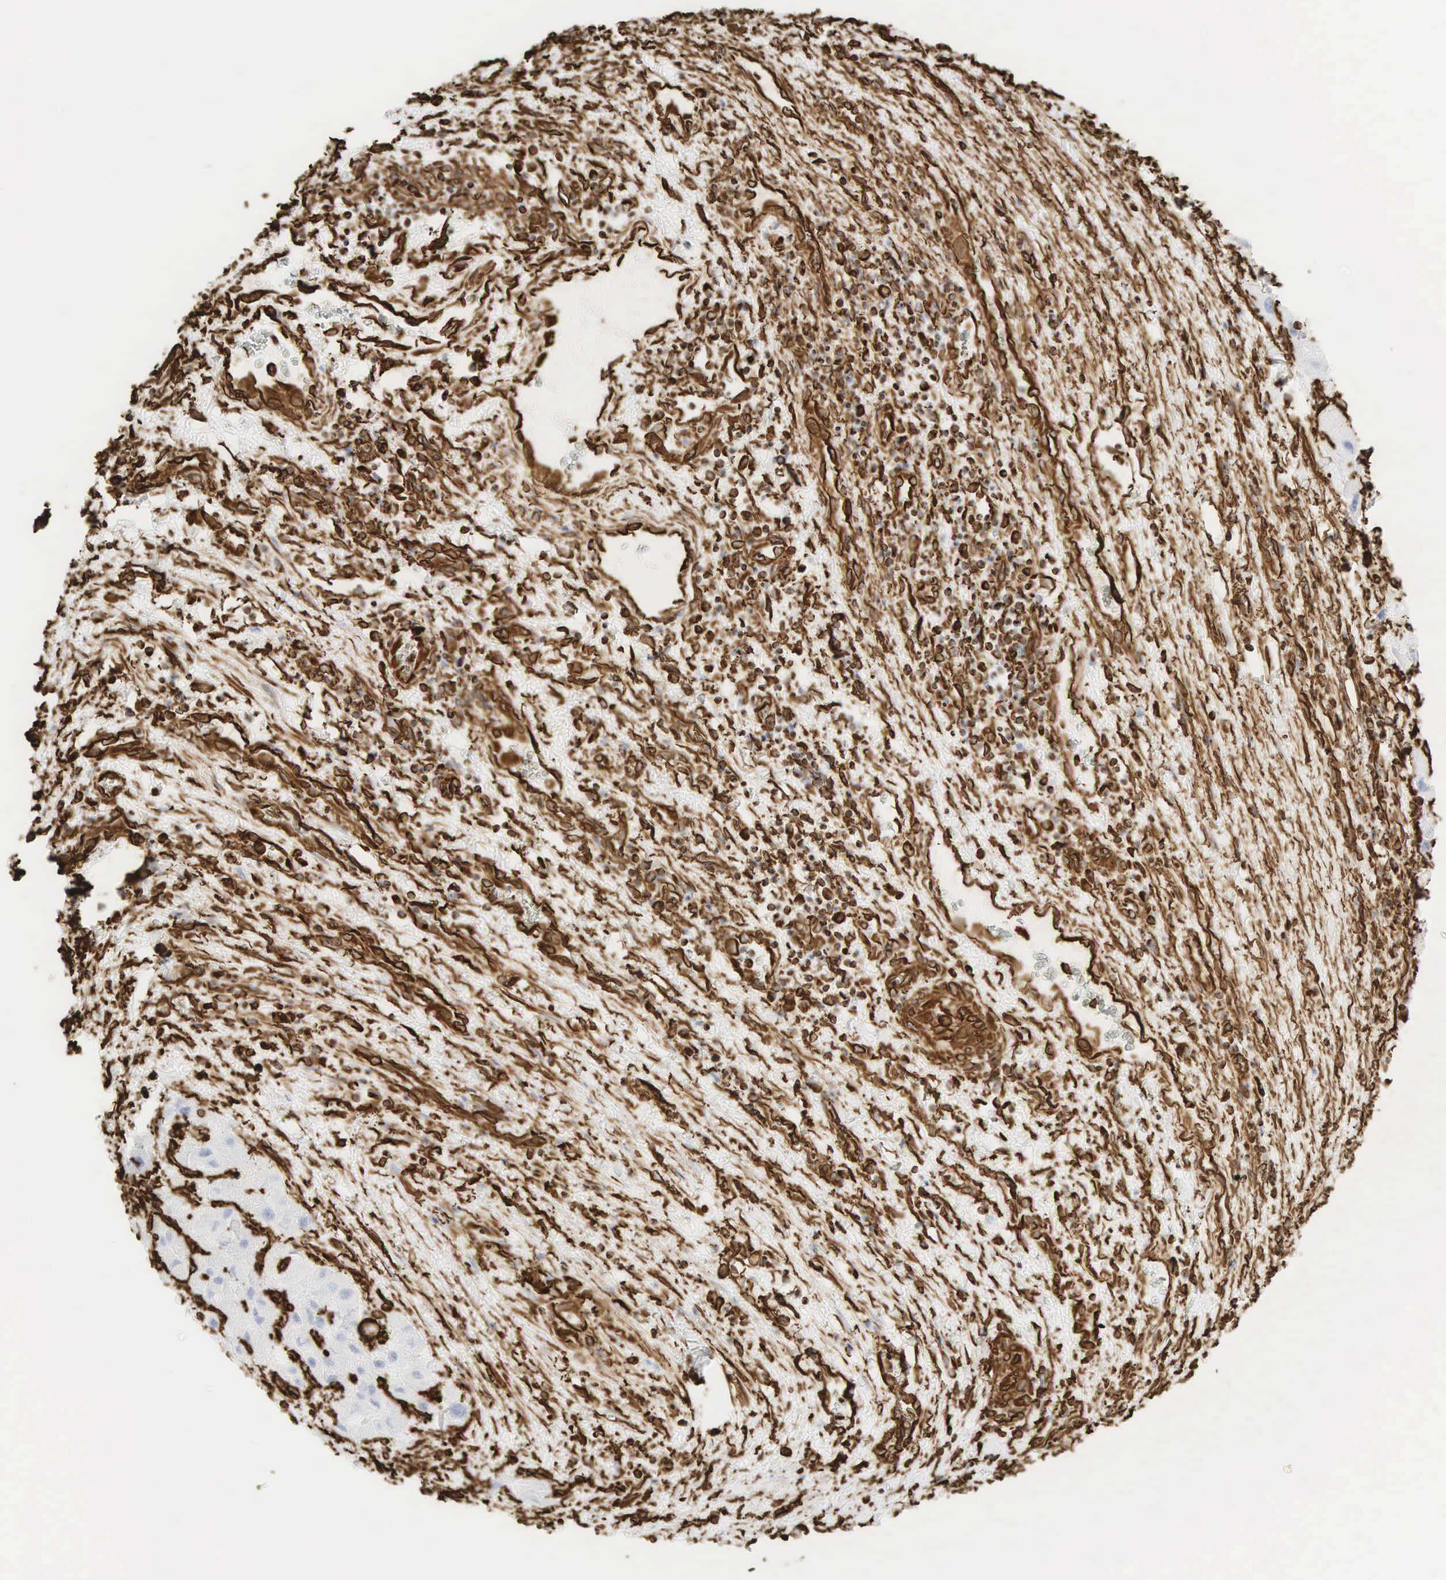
{"staining": {"intensity": "strong", "quantity": ">75%", "location": "cytoplasmic/membranous,nuclear"}, "tissue": "liver cancer", "cell_type": "Tumor cells", "image_type": "cancer", "snomed": [{"axis": "morphology", "description": "Carcinoma, Hepatocellular, NOS"}, {"axis": "topography", "description": "Liver"}], "caption": "IHC photomicrograph of neoplastic tissue: hepatocellular carcinoma (liver) stained using IHC exhibits high levels of strong protein expression localized specifically in the cytoplasmic/membranous and nuclear of tumor cells, appearing as a cytoplasmic/membranous and nuclear brown color.", "gene": "VIM", "patient": {"sex": "male", "age": 24}}